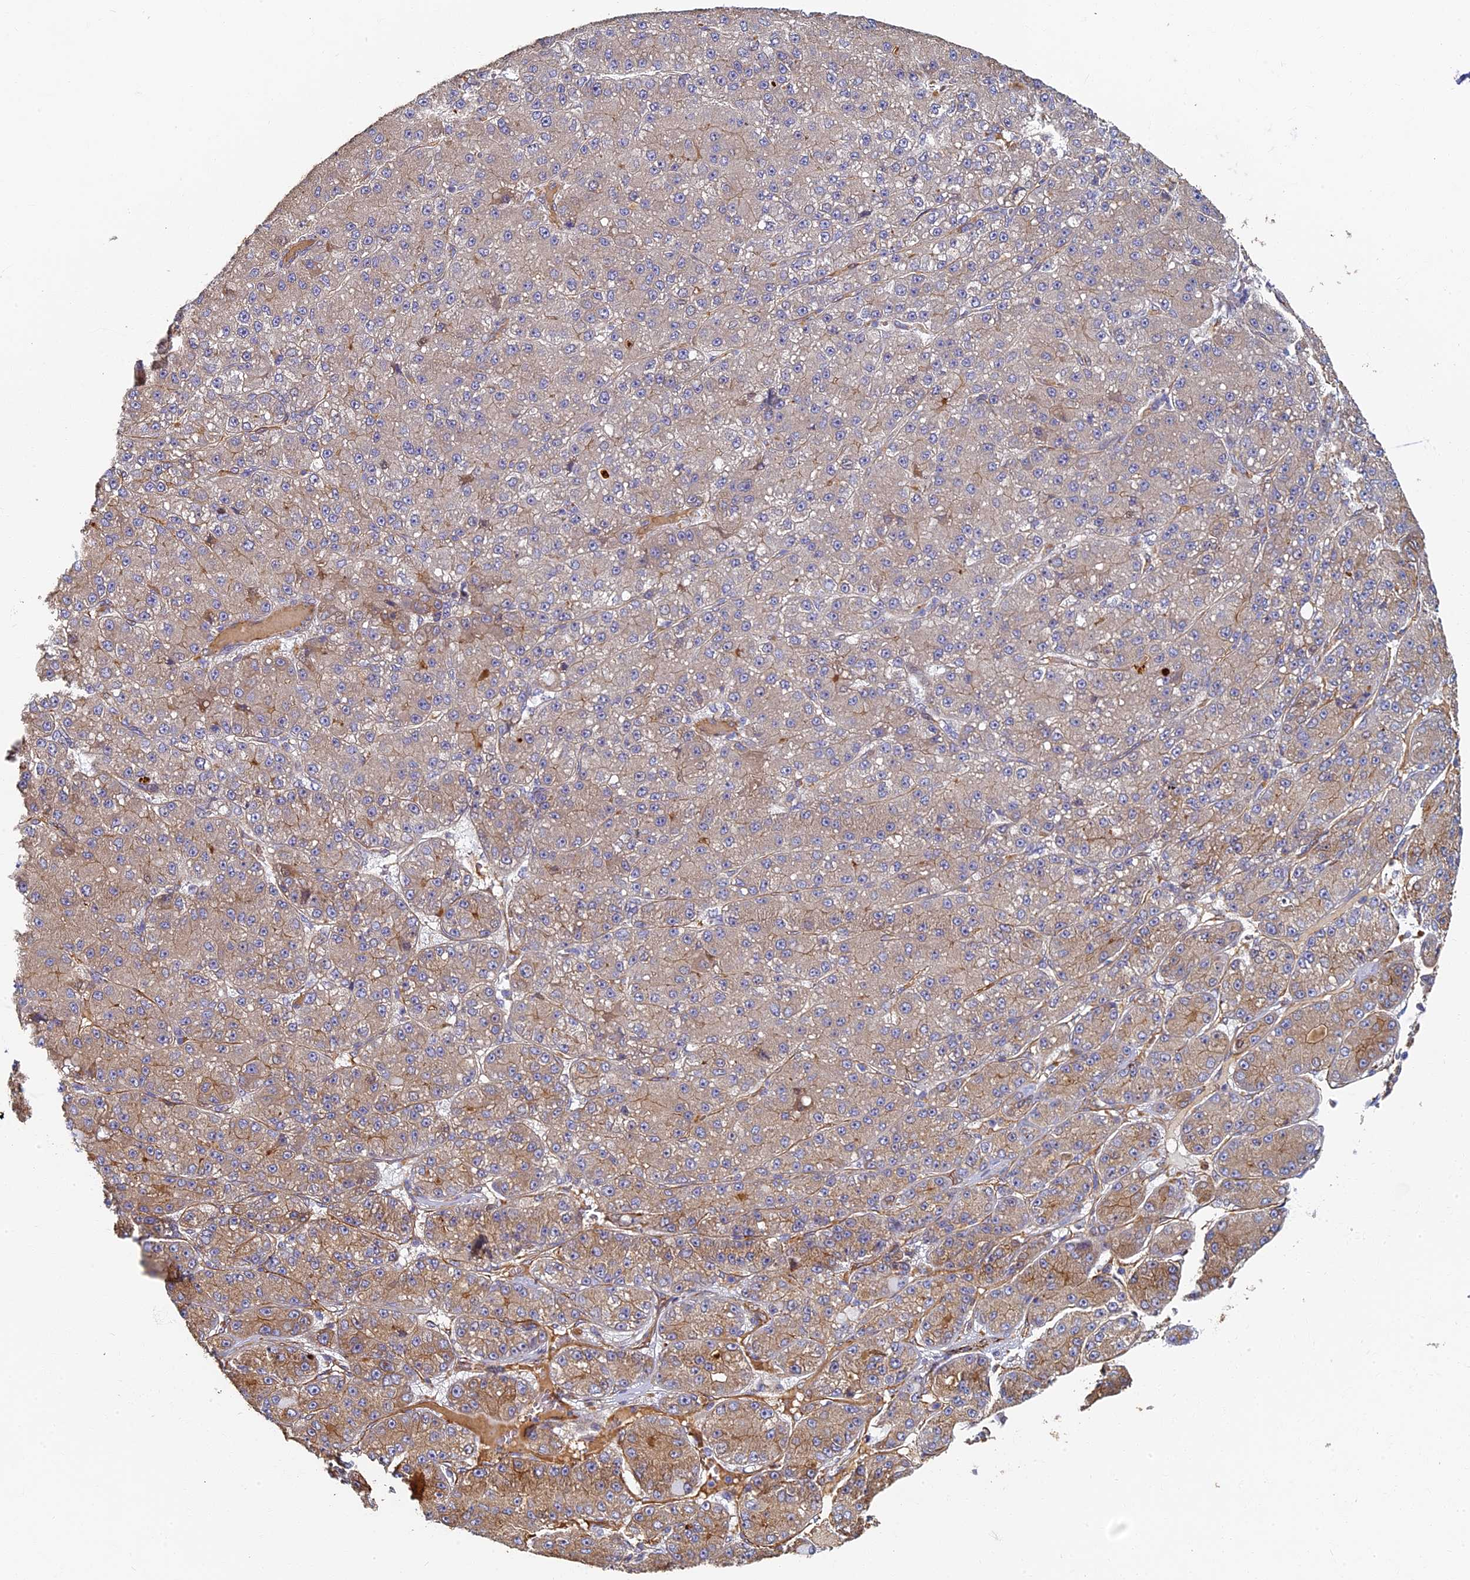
{"staining": {"intensity": "weak", "quantity": "25%-75%", "location": "cytoplasmic/membranous"}, "tissue": "liver cancer", "cell_type": "Tumor cells", "image_type": "cancer", "snomed": [{"axis": "morphology", "description": "Carcinoma, Hepatocellular, NOS"}, {"axis": "topography", "description": "Liver"}], "caption": "High-magnification brightfield microscopy of hepatocellular carcinoma (liver) stained with DAB (brown) and counterstained with hematoxylin (blue). tumor cells exhibit weak cytoplasmic/membranous staining is identified in about25%-75% of cells.", "gene": "LRRC57", "patient": {"sex": "male", "age": 67}}